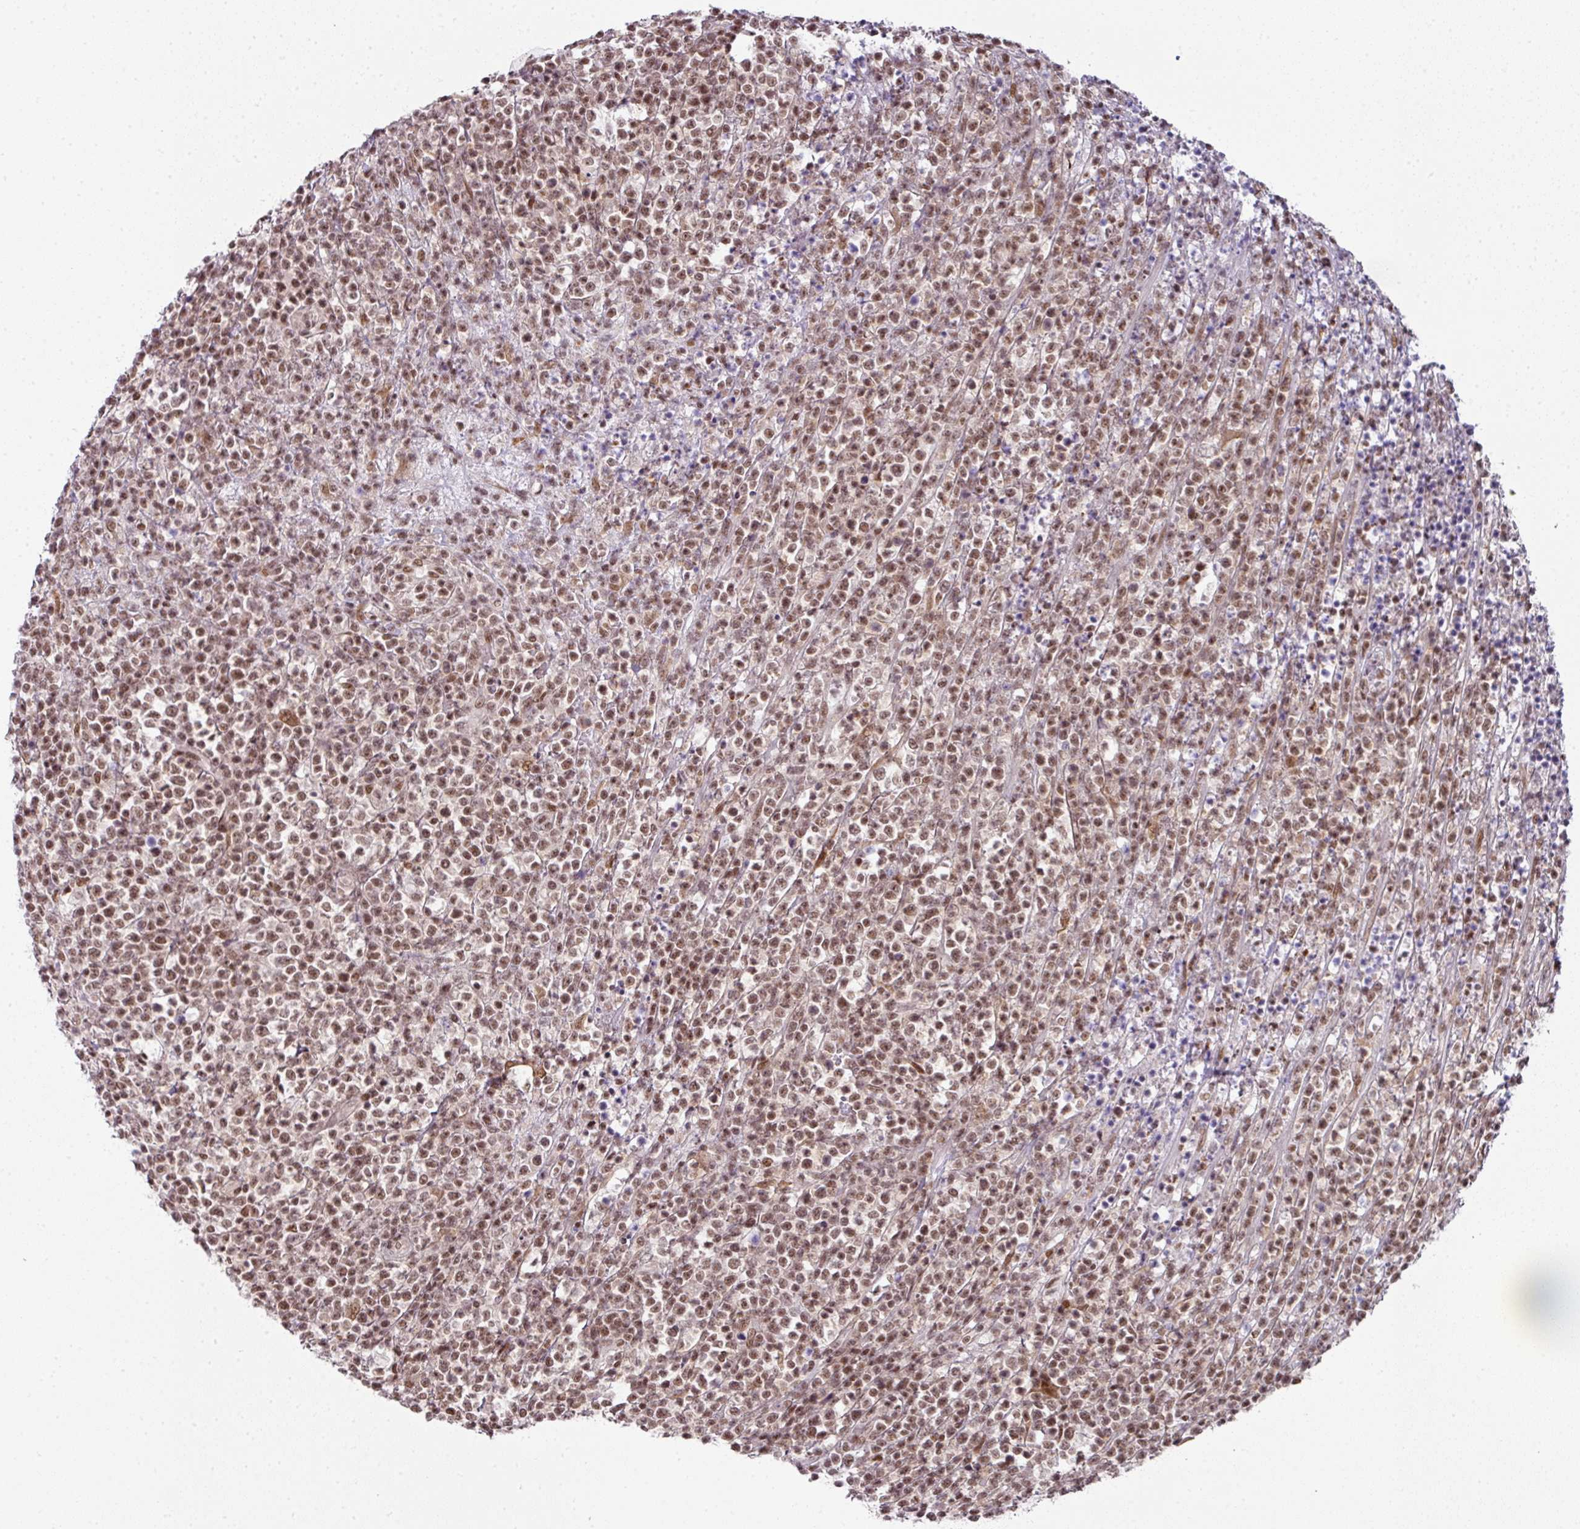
{"staining": {"intensity": "moderate", "quantity": ">75%", "location": "nuclear"}, "tissue": "lymphoma", "cell_type": "Tumor cells", "image_type": "cancer", "snomed": [{"axis": "morphology", "description": "Malignant lymphoma, non-Hodgkin's type, High grade"}, {"axis": "topography", "description": "Colon"}], "caption": "The micrograph demonstrates a brown stain indicating the presence of a protein in the nuclear of tumor cells in lymphoma.", "gene": "NFYA", "patient": {"sex": "female", "age": 53}}